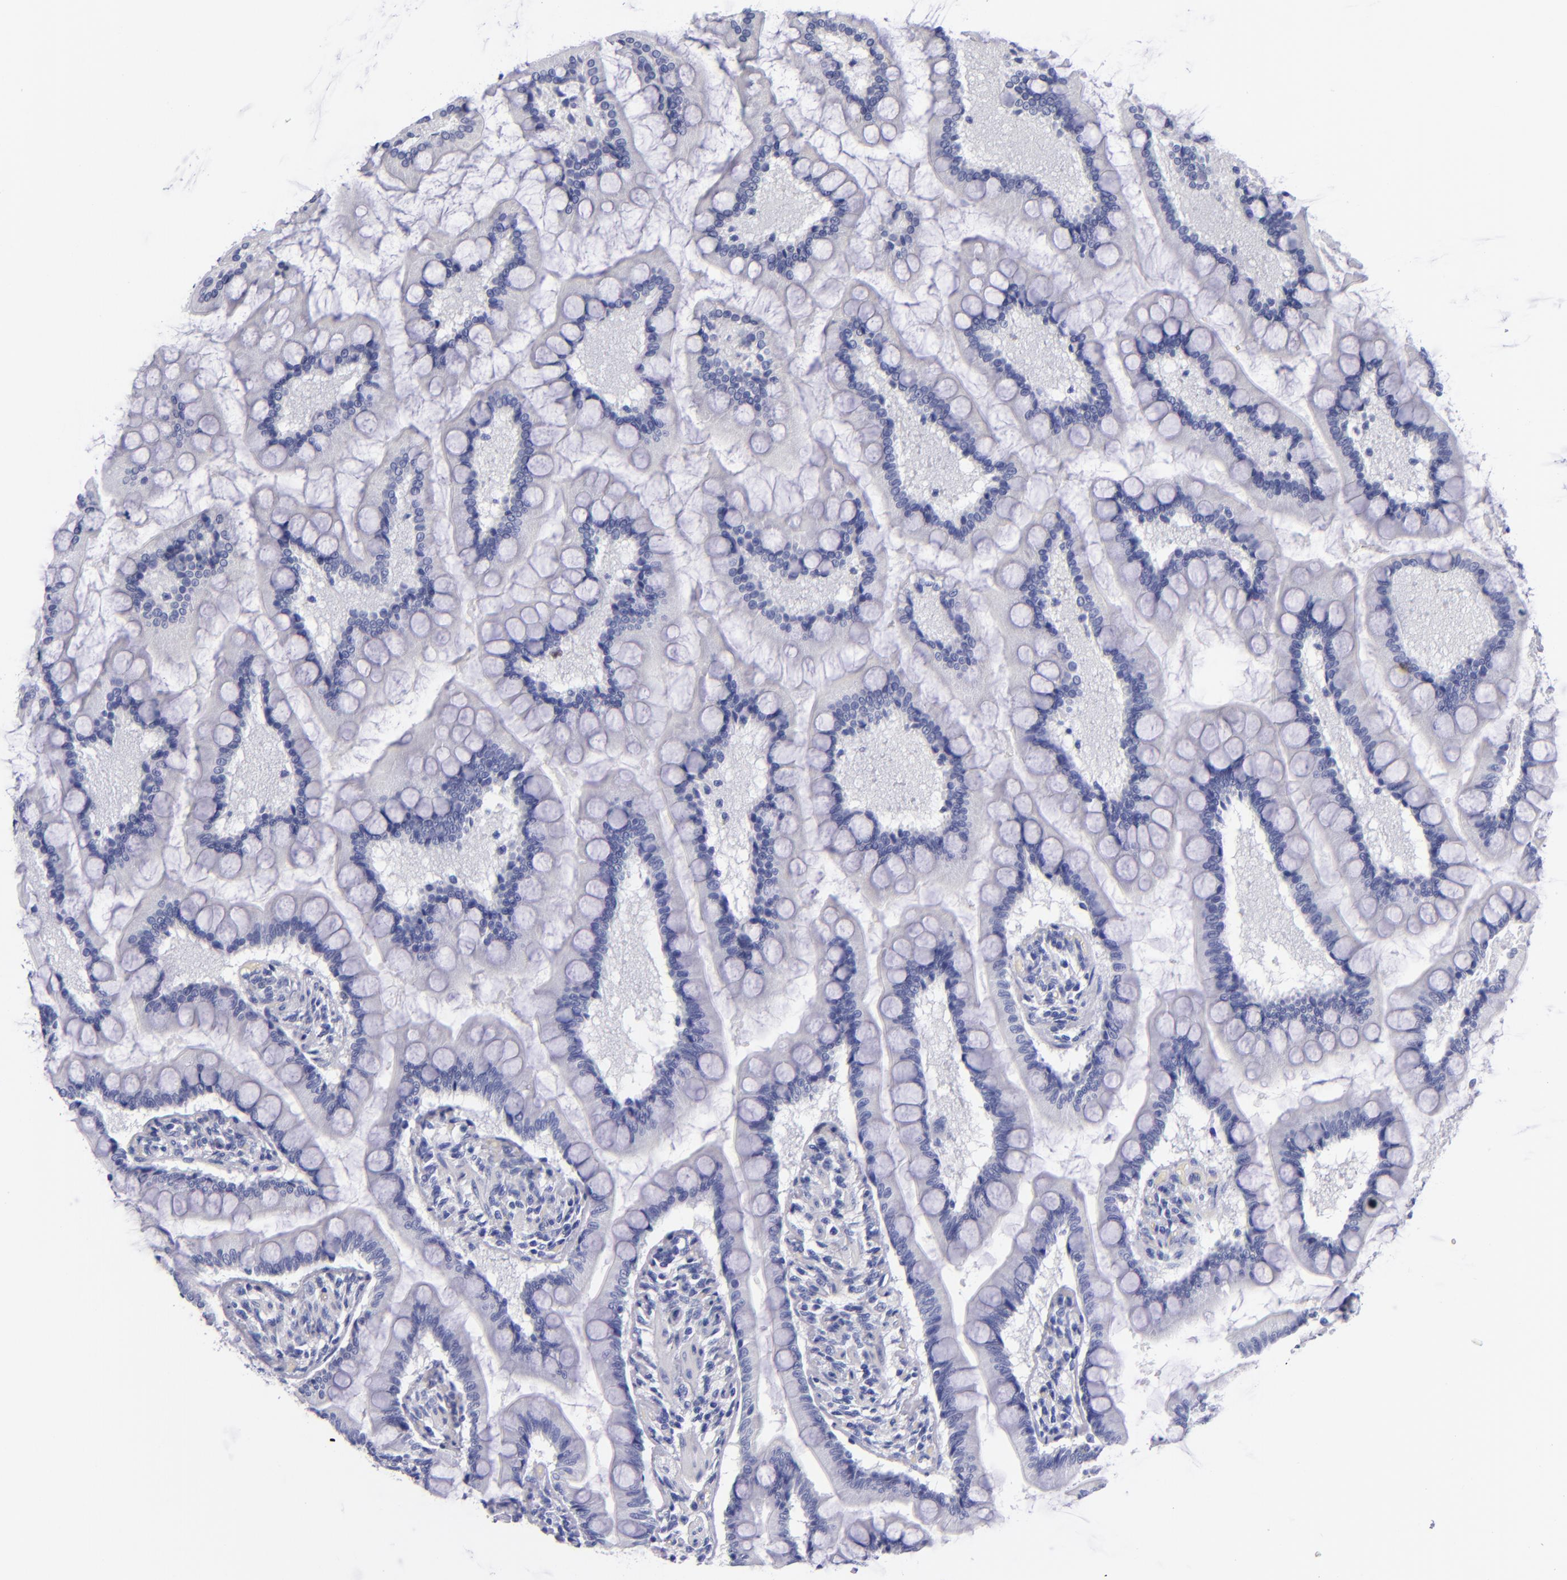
{"staining": {"intensity": "negative", "quantity": "none", "location": "none"}, "tissue": "small intestine", "cell_type": "Glandular cells", "image_type": "normal", "snomed": [{"axis": "morphology", "description": "Normal tissue, NOS"}, {"axis": "topography", "description": "Small intestine"}], "caption": "This is a photomicrograph of immunohistochemistry staining of unremarkable small intestine, which shows no staining in glandular cells.", "gene": "MCM7", "patient": {"sex": "male", "age": 41}}